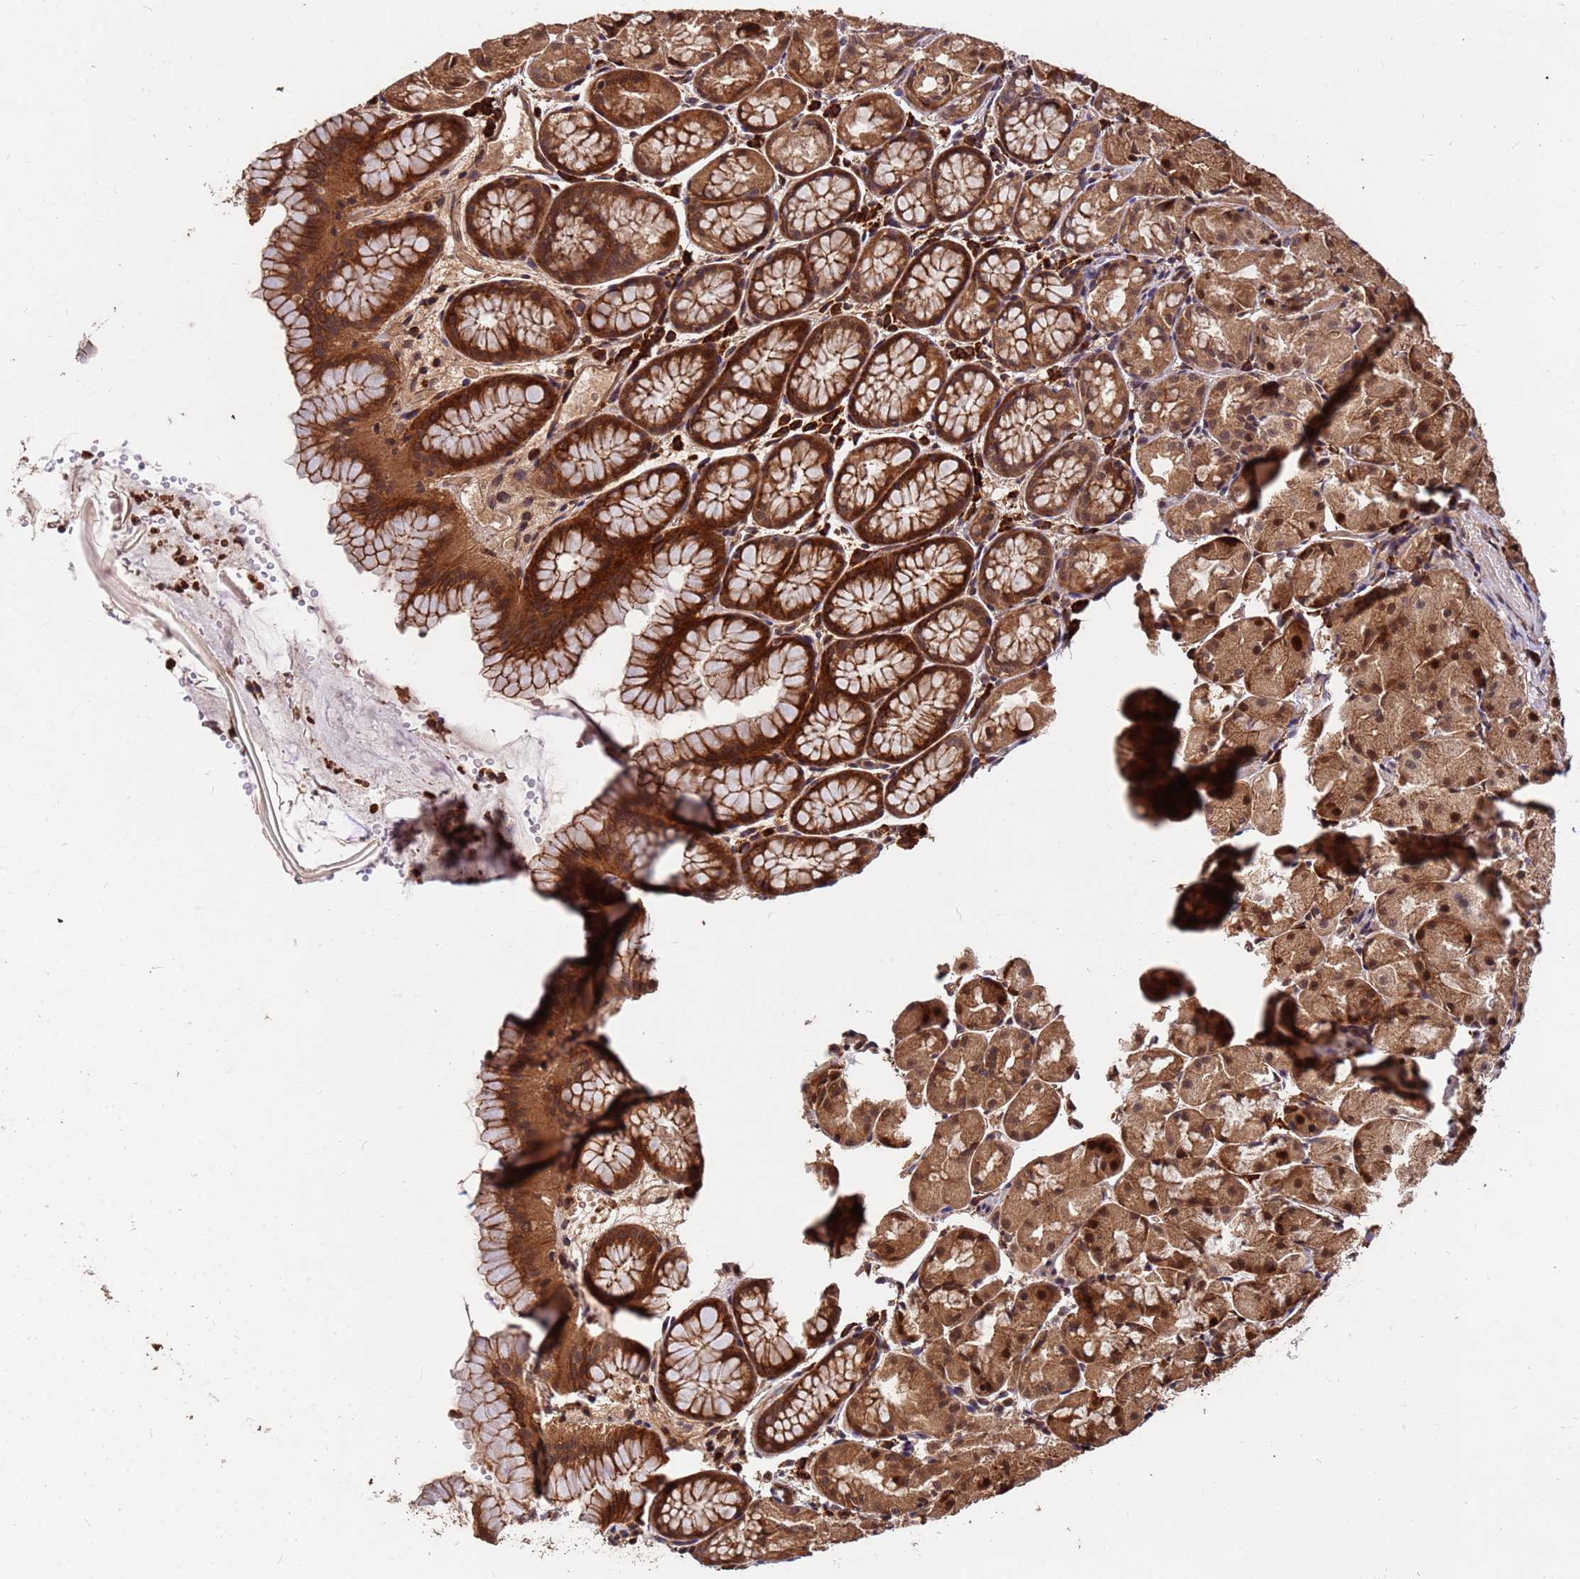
{"staining": {"intensity": "moderate", "quantity": ">75%", "location": "cytoplasmic/membranous,nuclear"}, "tissue": "stomach", "cell_type": "Glandular cells", "image_type": "normal", "snomed": [{"axis": "morphology", "description": "Normal tissue, NOS"}, {"axis": "topography", "description": "Stomach, upper"}], "caption": "High-power microscopy captured an immunohistochemistry (IHC) photomicrograph of benign stomach, revealing moderate cytoplasmic/membranous,nuclear positivity in about >75% of glandular cells.", "gene": "ZNF619", "patient": {"sex": "male", "age": 47}}